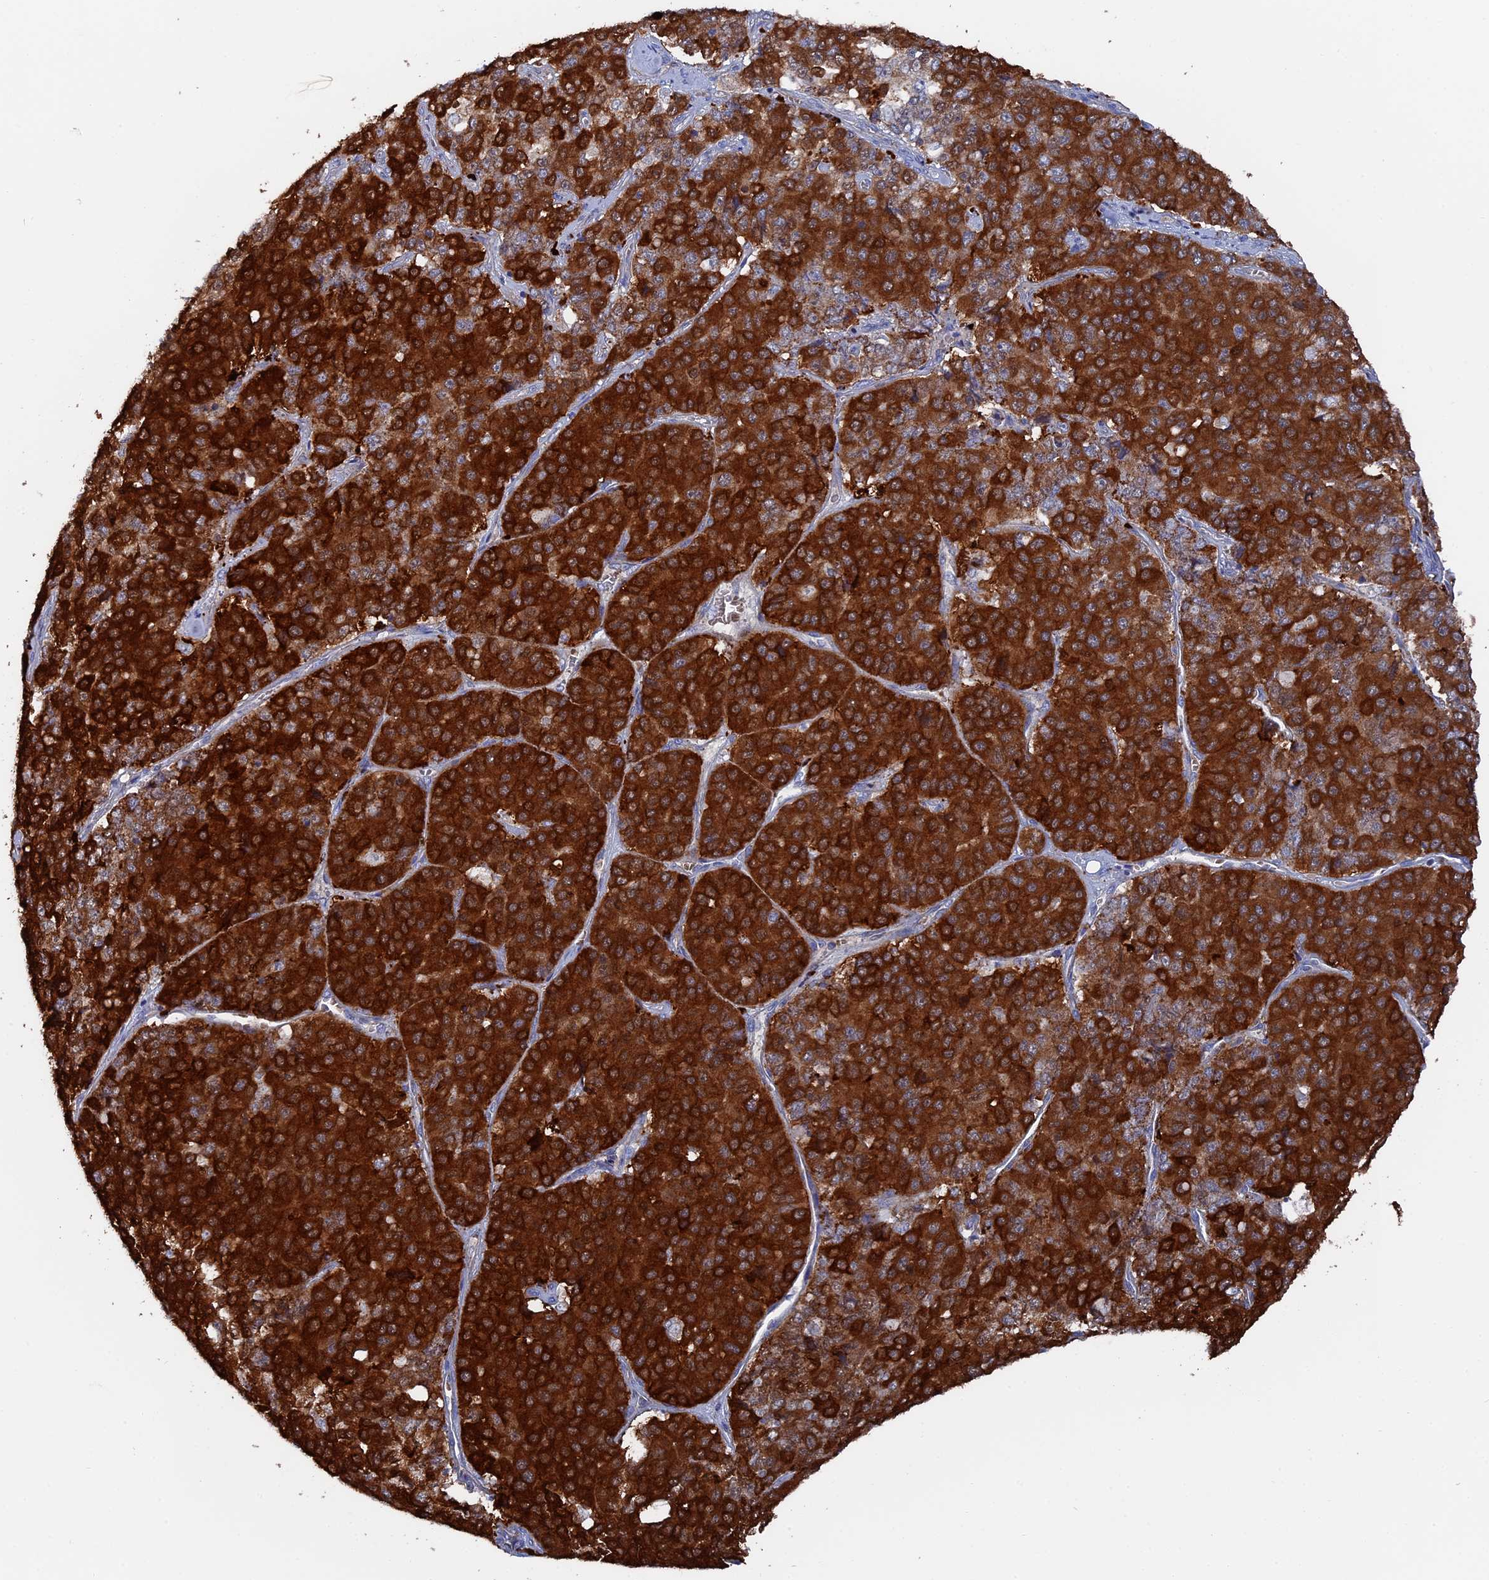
{"staining": {"intensity": "strong", "quantity": ">75%", "location": "cytoplasmic/membranous"}, "tissue": "pancreatic cancer", "cell_type": "Tumor cells", "image_type": "cancer", "snomed": [{"axis": "morphology", "description": "Adenocarcinoma, NOS"}, {"axis": "topography", "description": "Pancreas"}], "caption": "Pancreatic cancer stained with immunohistochemistry reveals strong cytoplasmic/membranous positivity in about >75% of tumor cells.", "gene": "SMG9", "patient": {"sex": "male", "age": 50}}